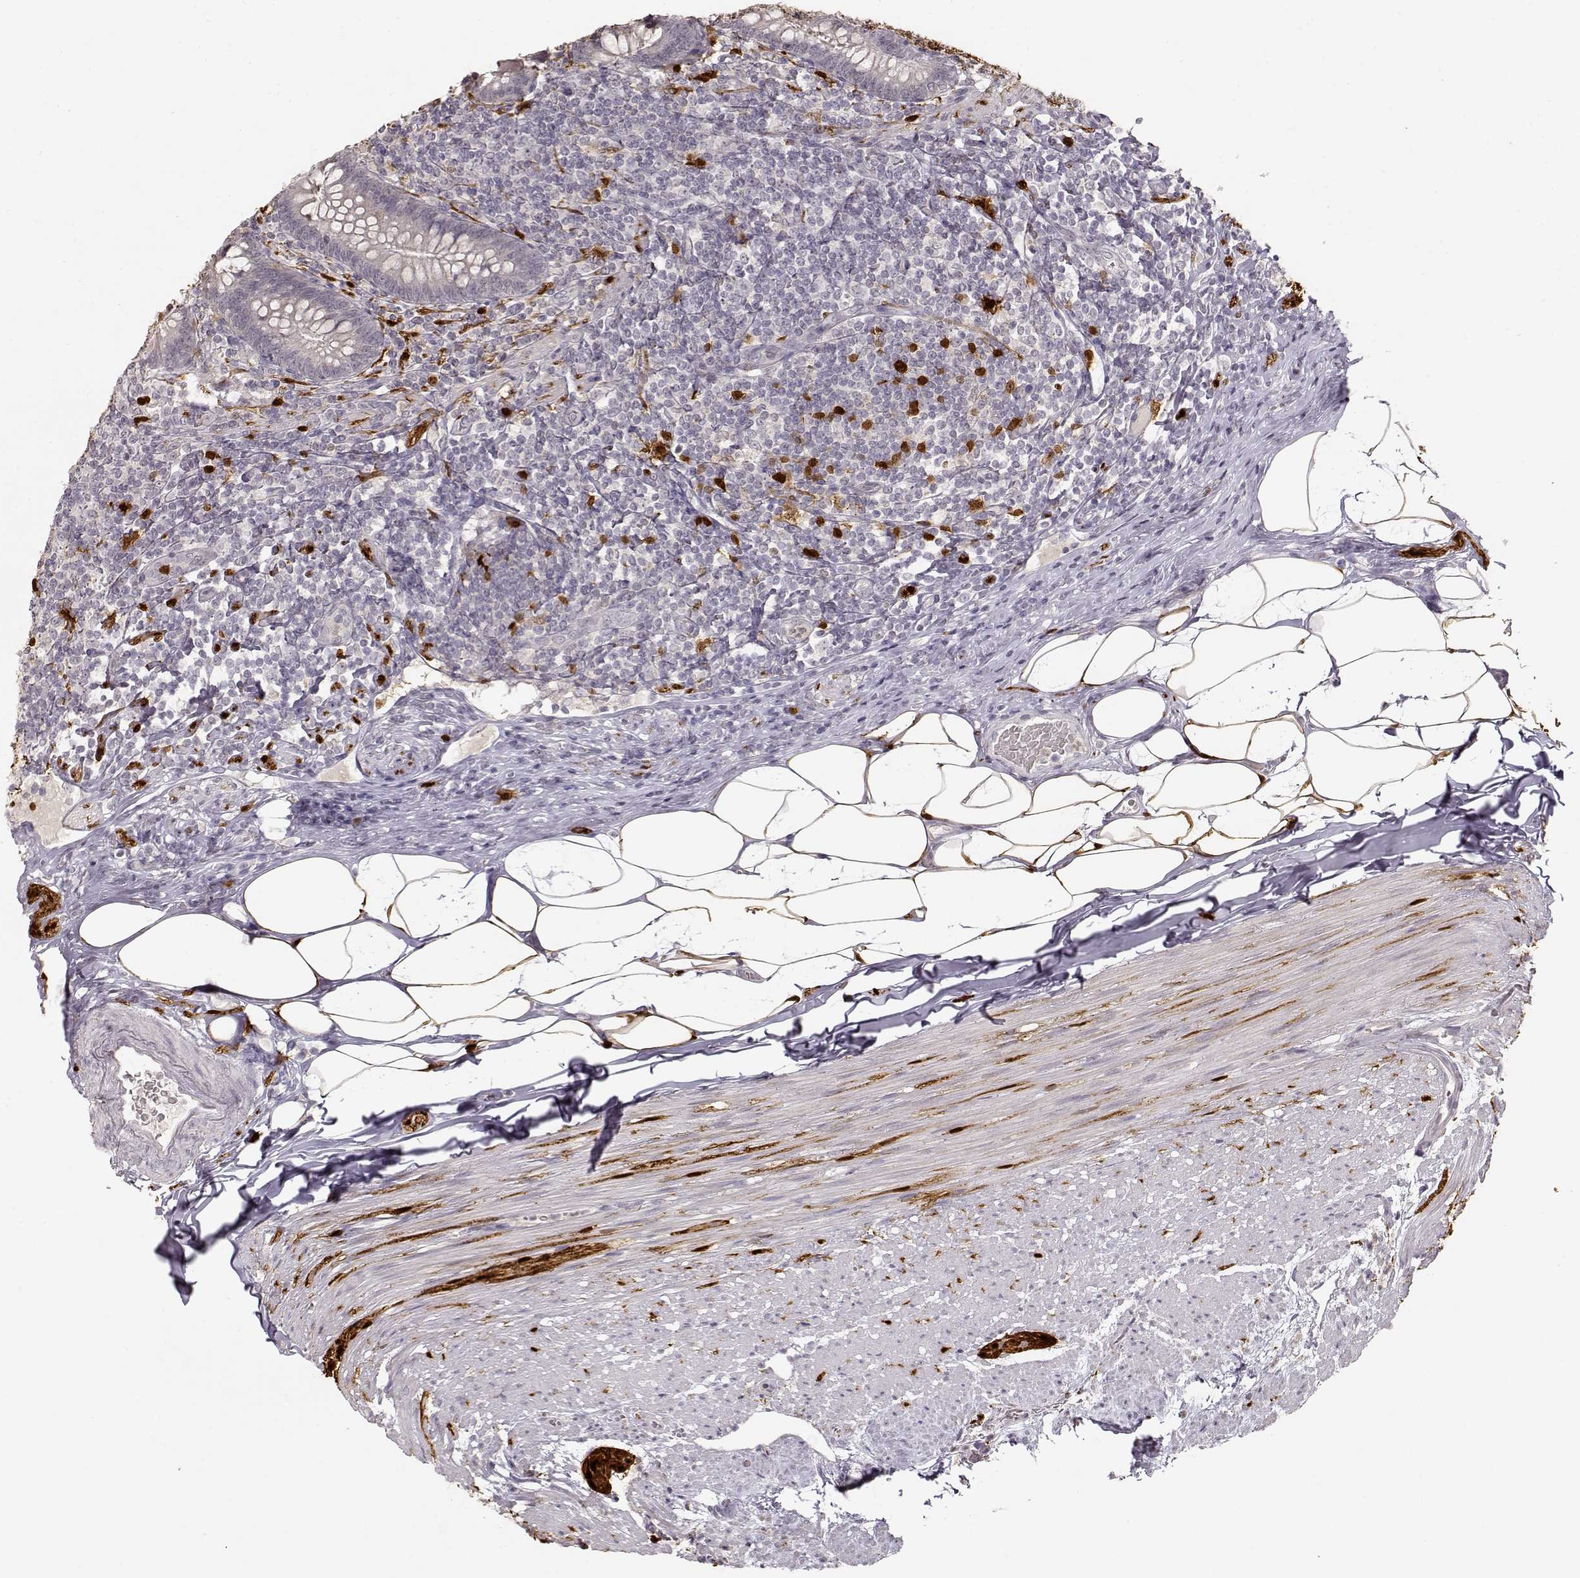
{"staining": {"intensity": "negative", "quantity": "none", "location": "none"}, "tissue": "appendix", "cell_type": "Glandular cells", "image_type": "normal", "snomed": [{"axis": "morphology", "description": "Normal tissue, NOS"}, {"axis": "topography", "description": "Appendix"}], "caption": "Immunohistochemical staining of unremarkable appendix exhibits no significant positivity in glandular cells. (DAB (3,3'-diaminobenzidine) immunohistochemistry (IHC), high magnification).", "gene": "S100B", "patient": {"sex": "male", "age": 47}}